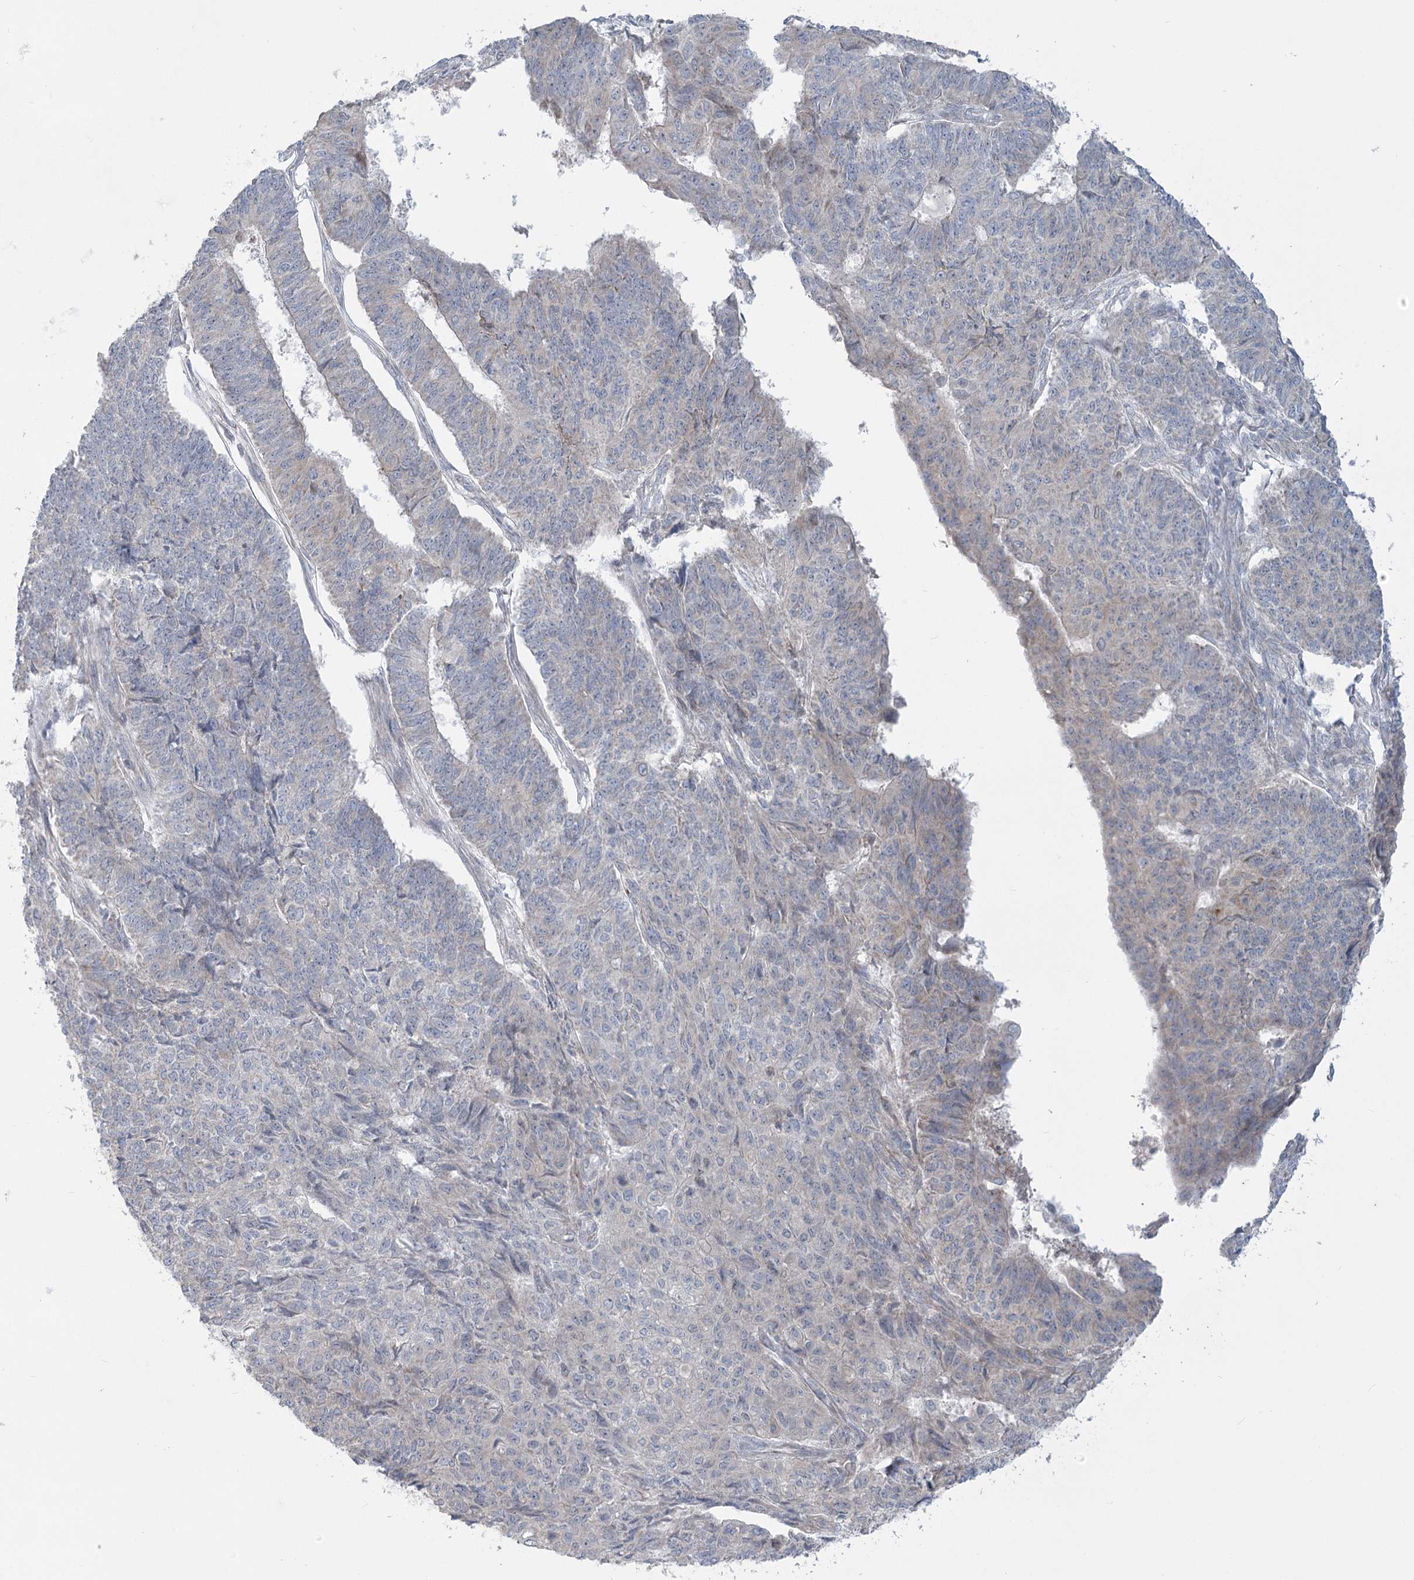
{"staining": {"intensity": "negative", "quantity": "none", "location": "none"}, "tissue": "endometrial cancer", "cell_type": "Tumor cells", "image_type": "cancer", "snomed": [{"axis": "morphology", "description": "Adenocarcinoma, NOS"}, {"axis": "topography", "description": "Endometrium"}], "caption": "DAB immunohistochemical staining of human adenocarcinoma (endometrial) shows no significant expression in tumor cells.", "gene": "PLA2G12A", "patient": {"sex": "female", "age": 32}}